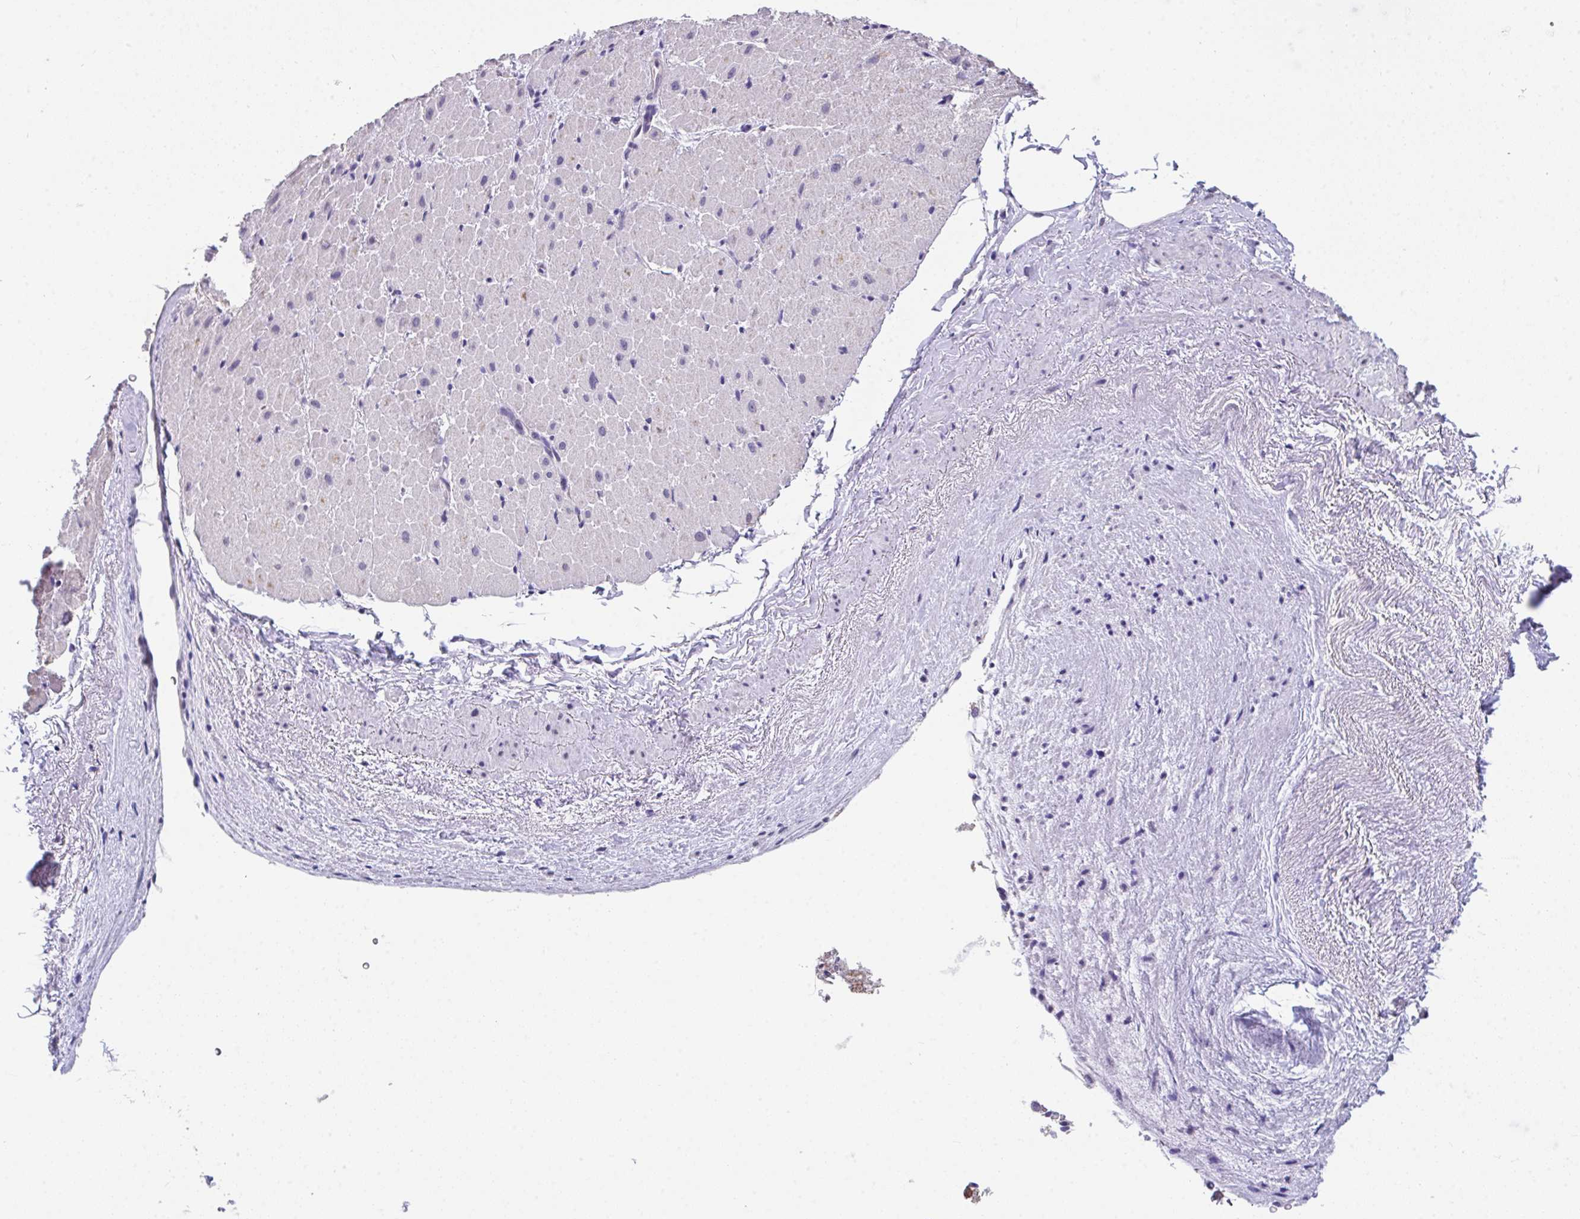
{"staining": {"intensity": "moderate", "quantity": "<25%", "location": "cytoplasmic/membranous"}, "tissue": "heart muscle", "cell_type": "Cardiomyocytes", "image_type": "normal", "snomed": [{"axis": "morphology", "description": "Normal tissue, NOS"}, {"axis": "topography", "description": "Heart"}], "caption": "Human heart muscle stained for a protein (brown) displays moderate cytoplasmic/membranous positive staining in about <25% of cardiomyocytes.", "gene": "GLTPD2", "patient": {"sex": "male", "age": 62}}